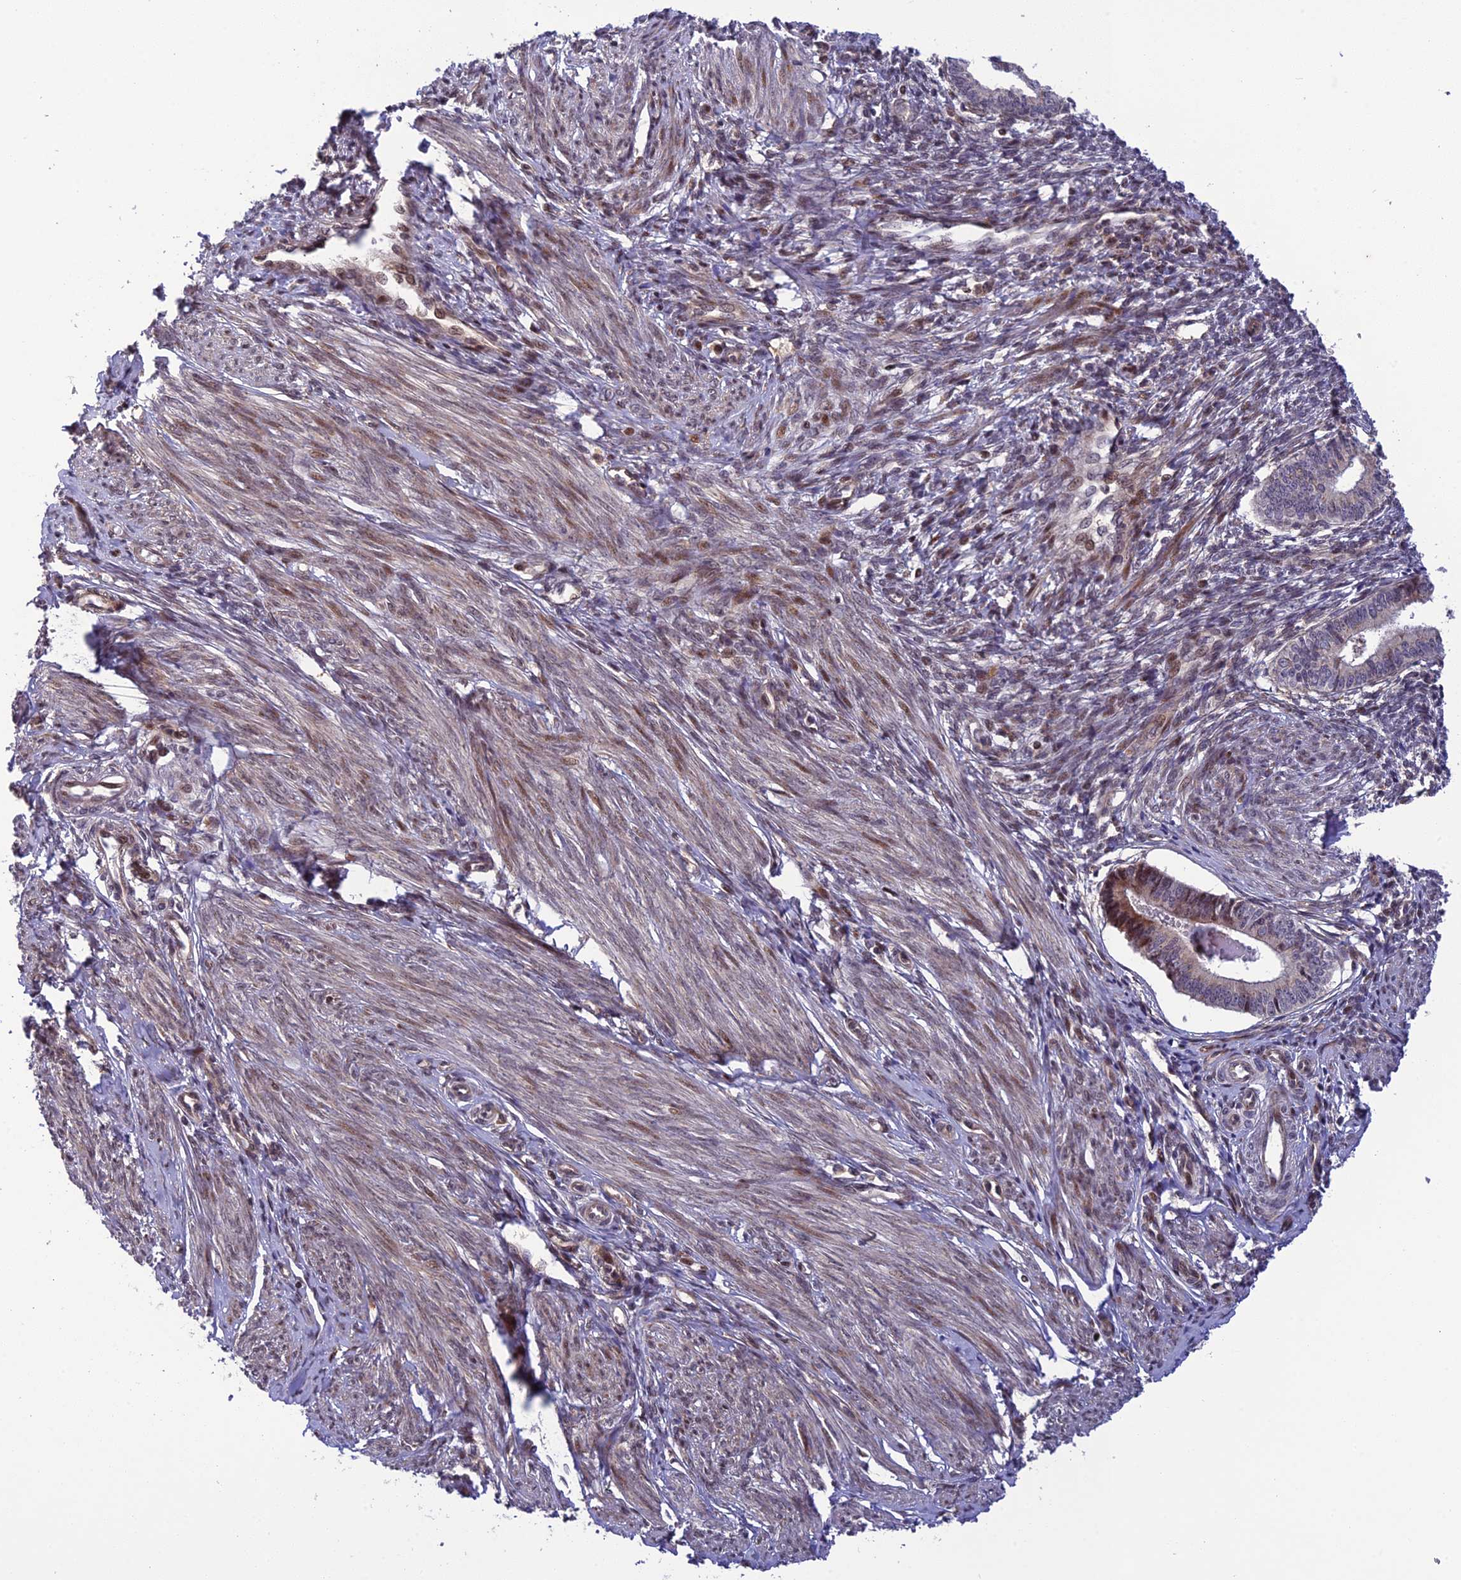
{"staining": {"intensity": "moderate", "quantity": "<25%", "location": "nuclear"}, "tissue": "endometrium", "cell_type": "Cells in endometrial stroma", "image_type": "normal", "snomed": [{"axis": "morphology", "description": "Normal tissue, NOS"}, {"axis": "topography", "description": "Endometrium"}], "caption": "Immunohistochemical staining of benign endometrium displays <25% levels of moderate nuclear protein staining in approximately <25% of cells in endometrial stroma. Using DAB (brown) and hematoxylin (blue) stains, captured at high magnification using brightfield microscopy.", "gene": "SMIM7", "patient": {"sex": "female", "age": 46}}